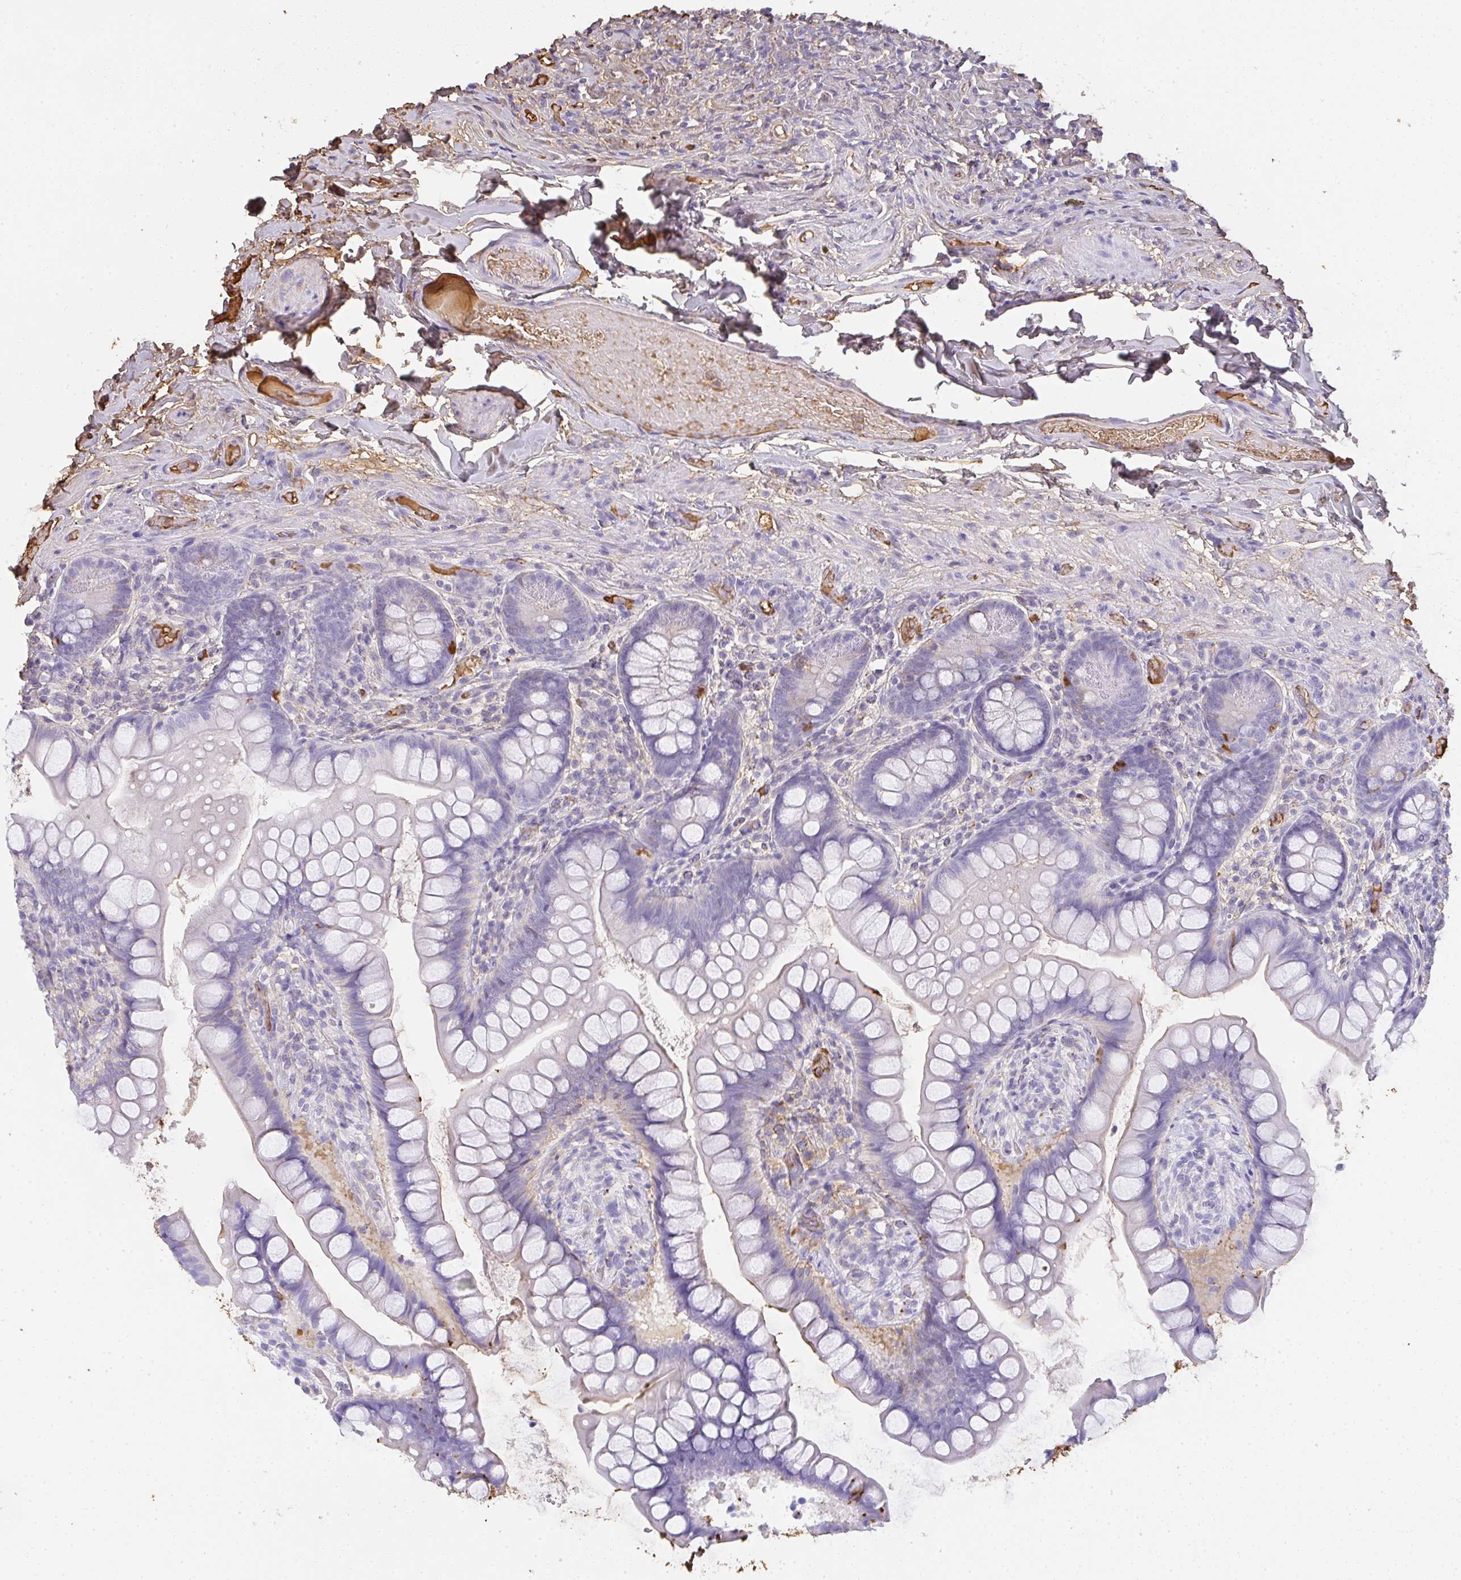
{"staining": {"intensity": "moderate", "quantity": "<25%", "location": "cytoplasmic/membranous"}, "tissue": "small intestine", "cell_type": "Glandular cells", "image_type": "normal", "snomed": [{"axis": "morphology", "description": "Normal tissue, NOS"}, {"axis": "topography", "description": "Small intestine"}], "caption": "This micrograph displays IHC staining of benign human small intestine, with low moderate cytoplasmic/membranous expression in approximately <25% of glandular cells.", "gene": "SMYD5", "patient": {"sex": "male", "age": 70}}